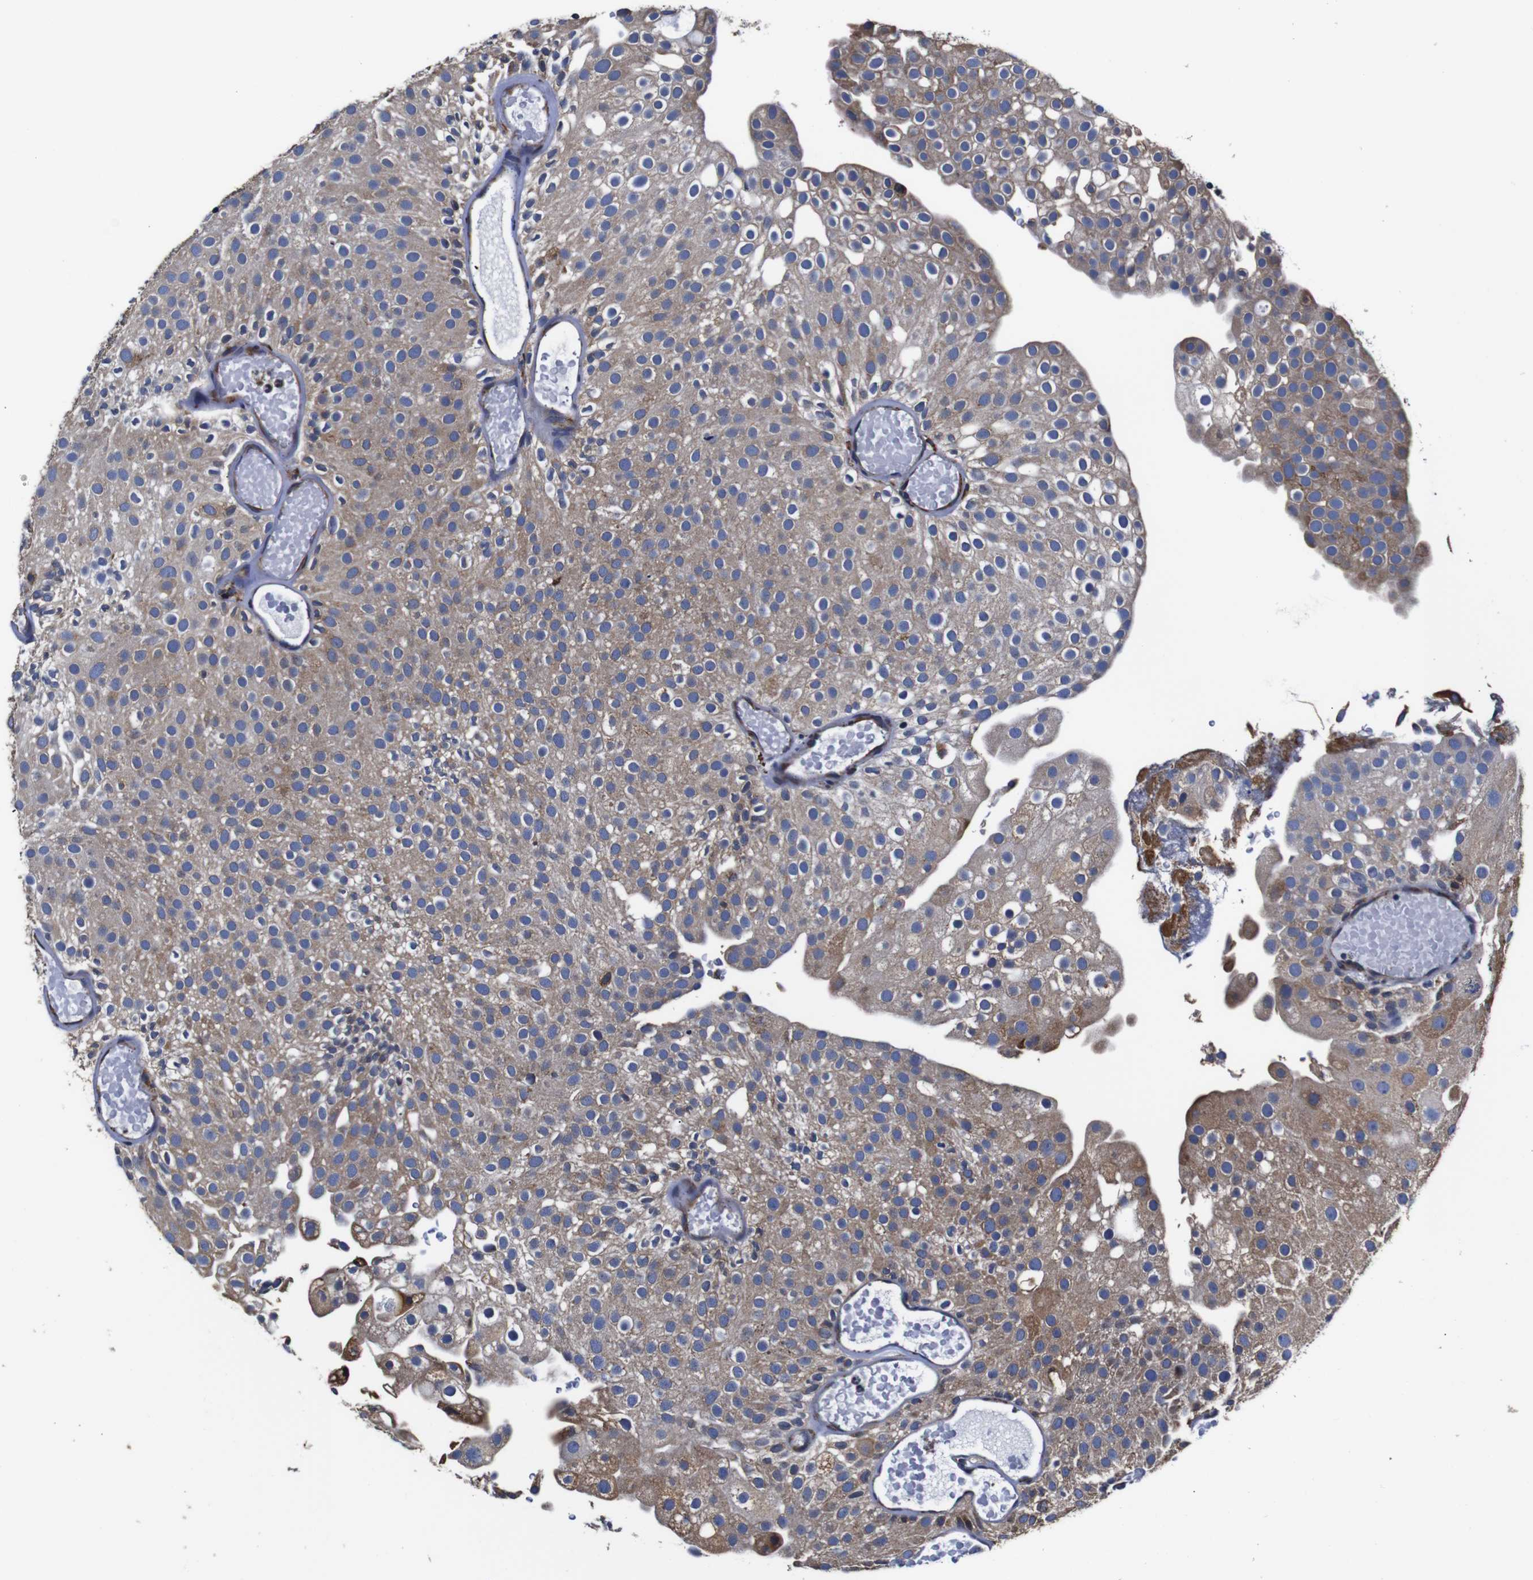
{"staining": {"intensity": "moderate", "quantity": "25%-75%", "location": "cytoplasmic/membranous"}, "tissue": "urothelial cancer", "cell_type": "Tumor cells", "image_type": "cancer", "snomed": [{"axis": "morphology", "description": "Urothelial carcinoma, Low grade"}, {"axis": "topography", "description": "Urinary bladder"}], "caption": "Human urothelial cancer stained for a protein (brown) demonstrates moderate cytoplasmic/membranous positive positivity in approximately 25%-75% of tumor cells.", "gene": "PPIB", "patient": {"sex": "male", "age": 78}}